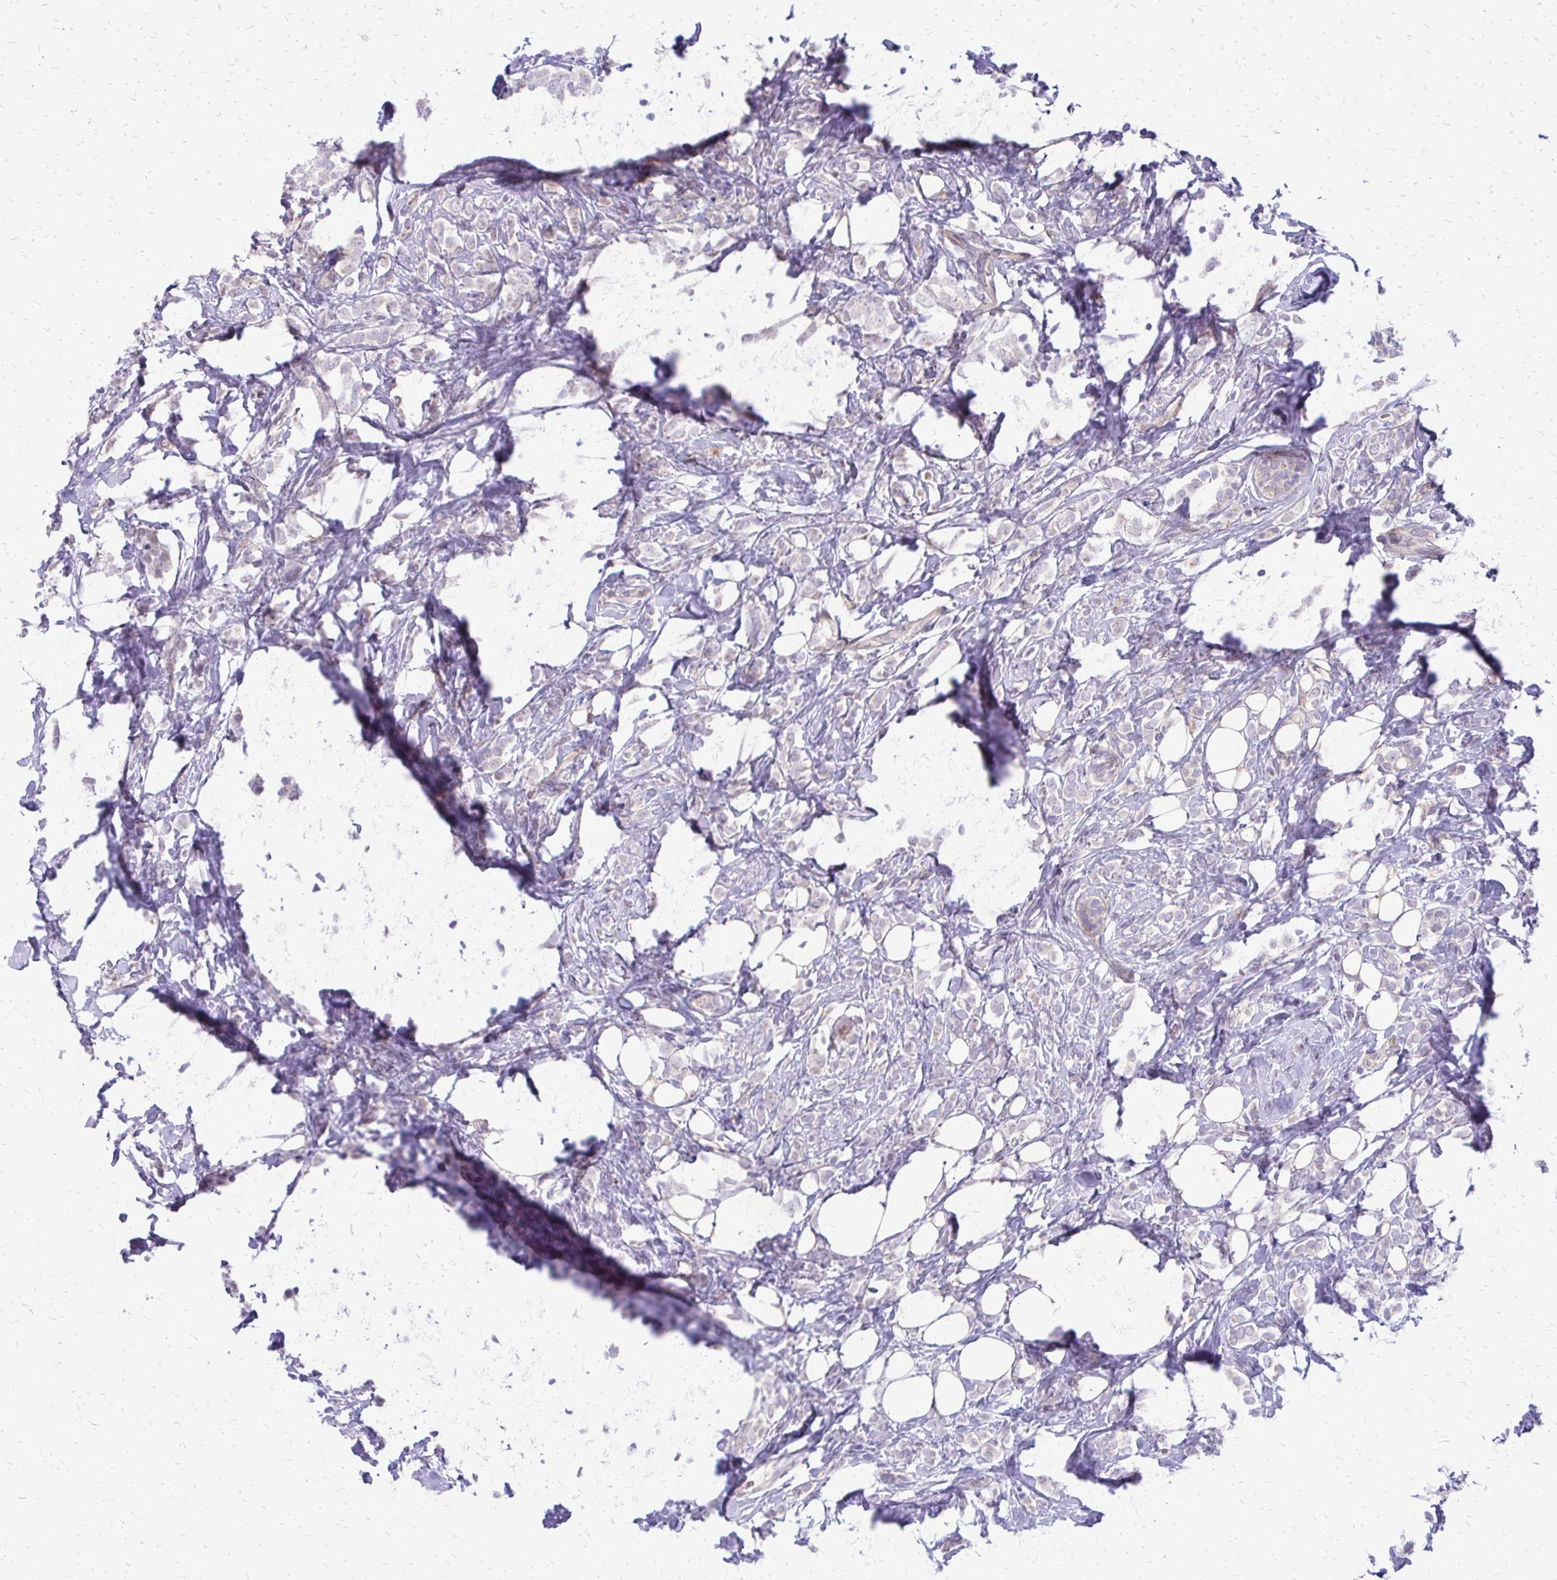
{"staining": {"intensity": "negative", "quantity": "none", "location": "none"}, "tissue": "breast cancer", "cell_type": "Tumor cells", "image_type": "cancer", "snomed": [{"axis": "morphology", "description": "Lobular carcinoma"}, {"axis": "topography", "description": "Breast"}], "caption": "DAB immunohistochemical staining of human breast cancer (lobular carcinoma) reveals no significant expression in tumor cells.", "gene": "PPDPFL", "patient": {"sex": "female", "age": 49}}